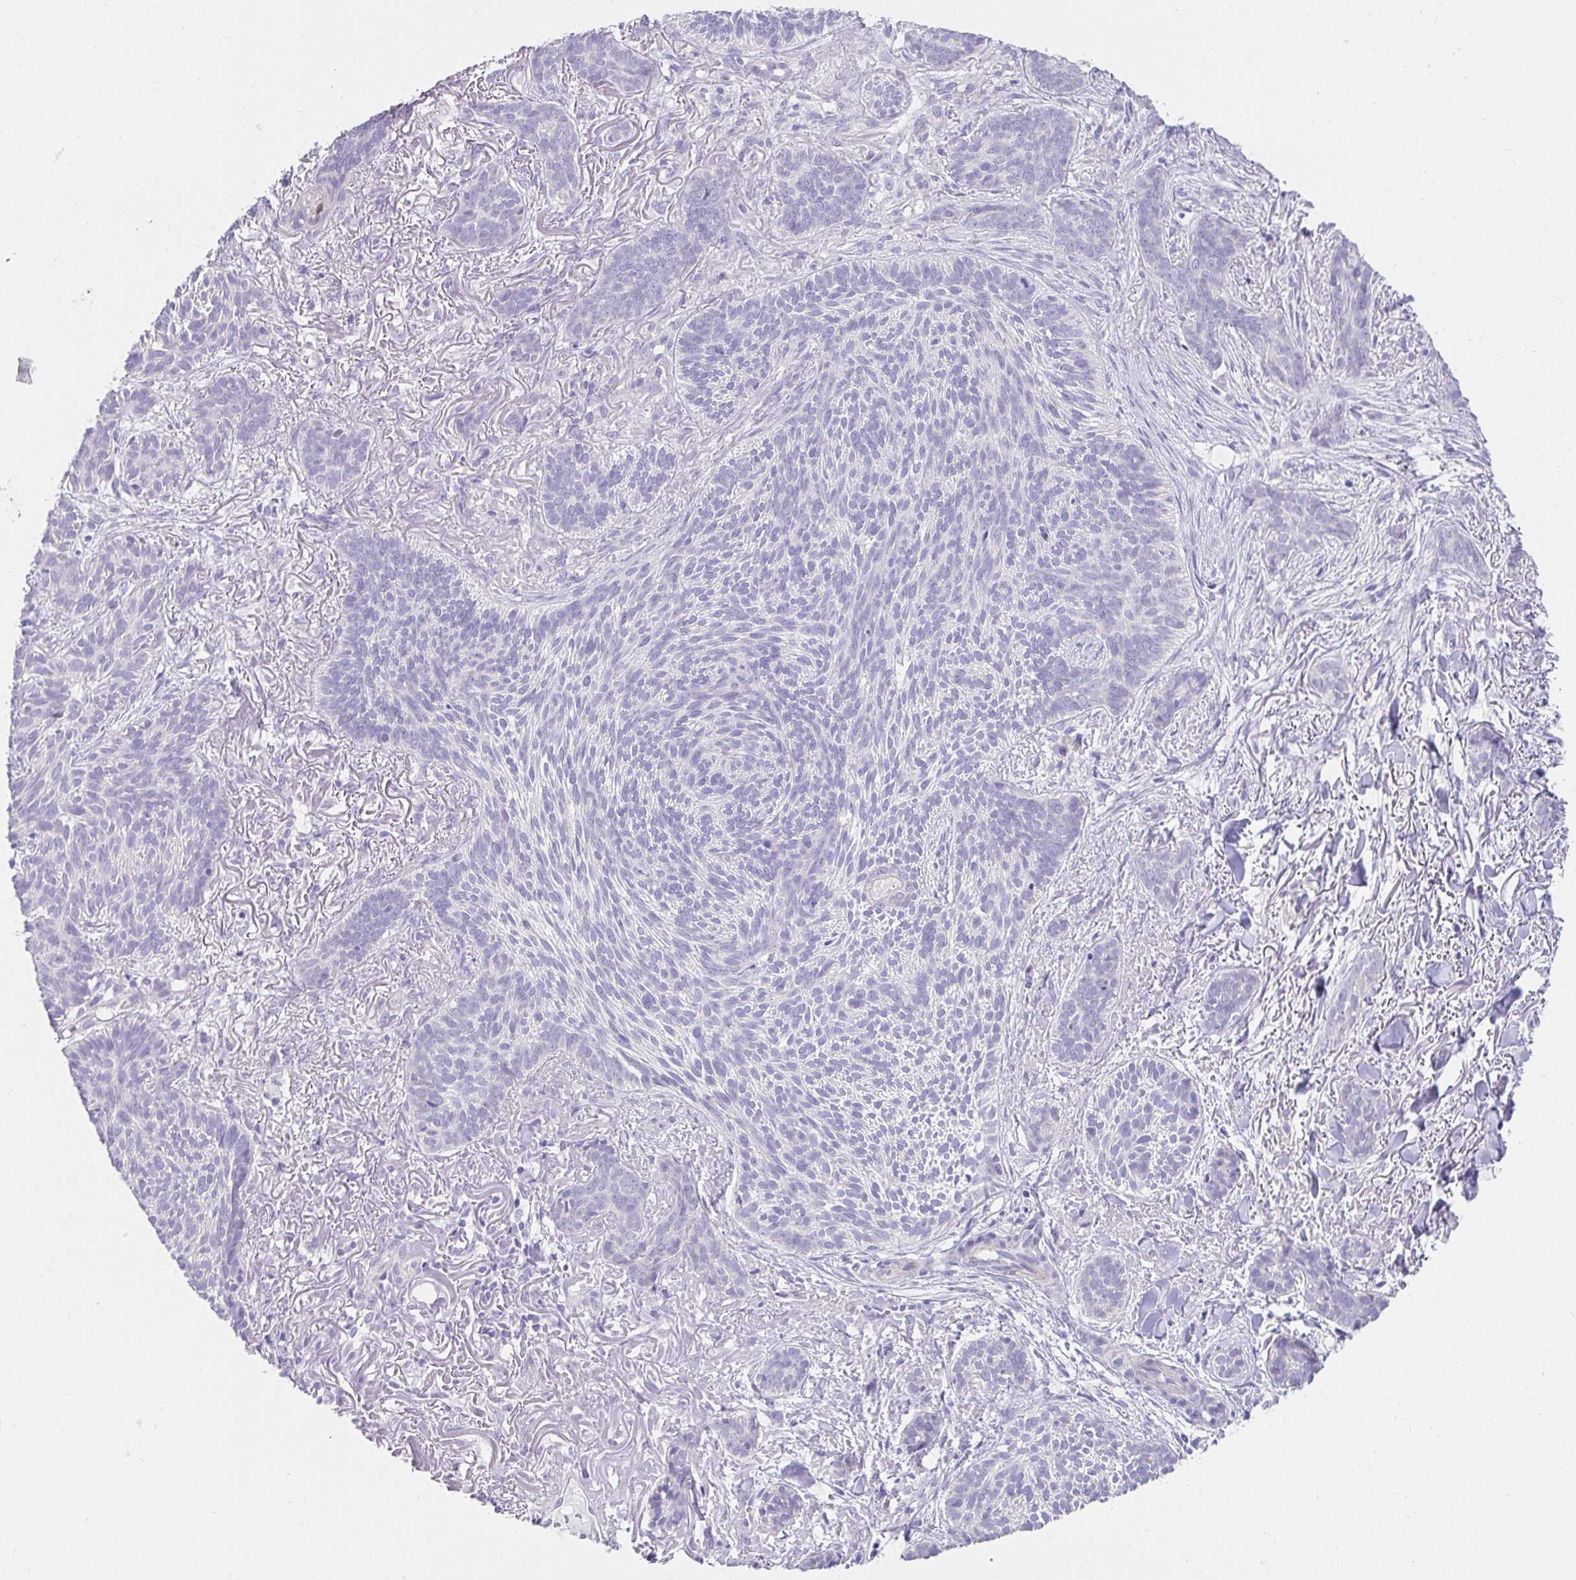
{"staining": {"intensity": "negative", "quantity": "none", "location": "none"}, "tissue": "skin cancer", "cell_type": "Tumor cells", "image_type": "cancer", "snomed": [{"axis": "morphology", "description": "Basal cell carcinoma"}, {"axis": "topography", "description": "Skin"}], "caption": "A micrograph of basal cell carcinoma (skin) stained for a protein displays no brown staining in tumor cells.", "gene": "VGLL1", "patient": {"sex": "female", "age": 78}}